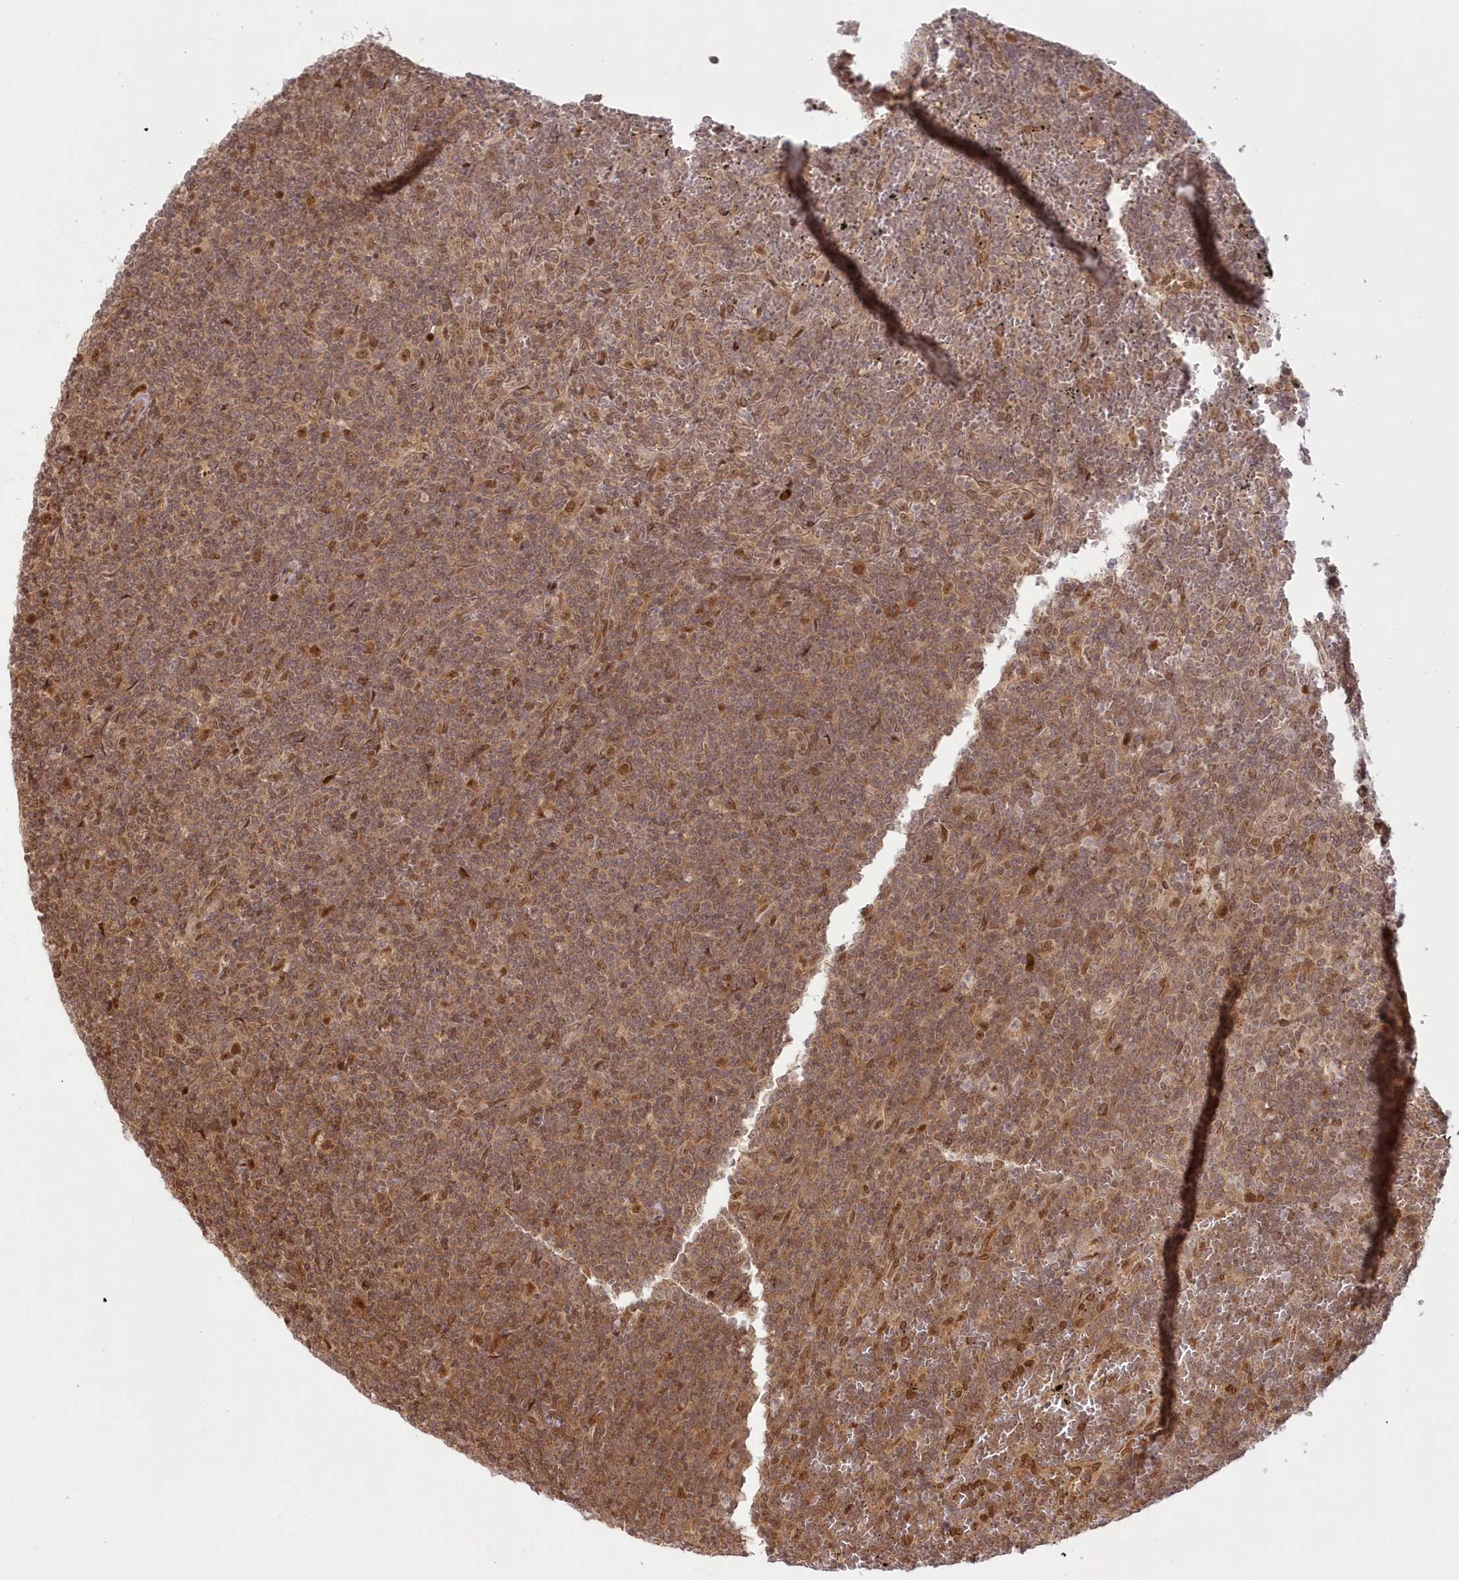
{"staining": {"intensity": "moderate", "quantity": ">75%", "location": "nuclear"}, "tissue": "lymphoma", "cell_type": "Tumor cells", "image_type": "cancer", "snomed": [{"axis": "morphology", "description": "Malignant lymphoma, non-Hodgkin's type, Low grade"}, {"axis": "topography", "description": "Spleen"}], "caption": "Malignant lymphoma, non-Hodgkin's type (low-grade) stained with DAB immunohistochemistry (IHC) displays medium levels of moderate nuclear positivity in approximately >75% of tumor cells.", "gene": "TOGARAM2", "patient": {"sex": "female", "age": 19}}